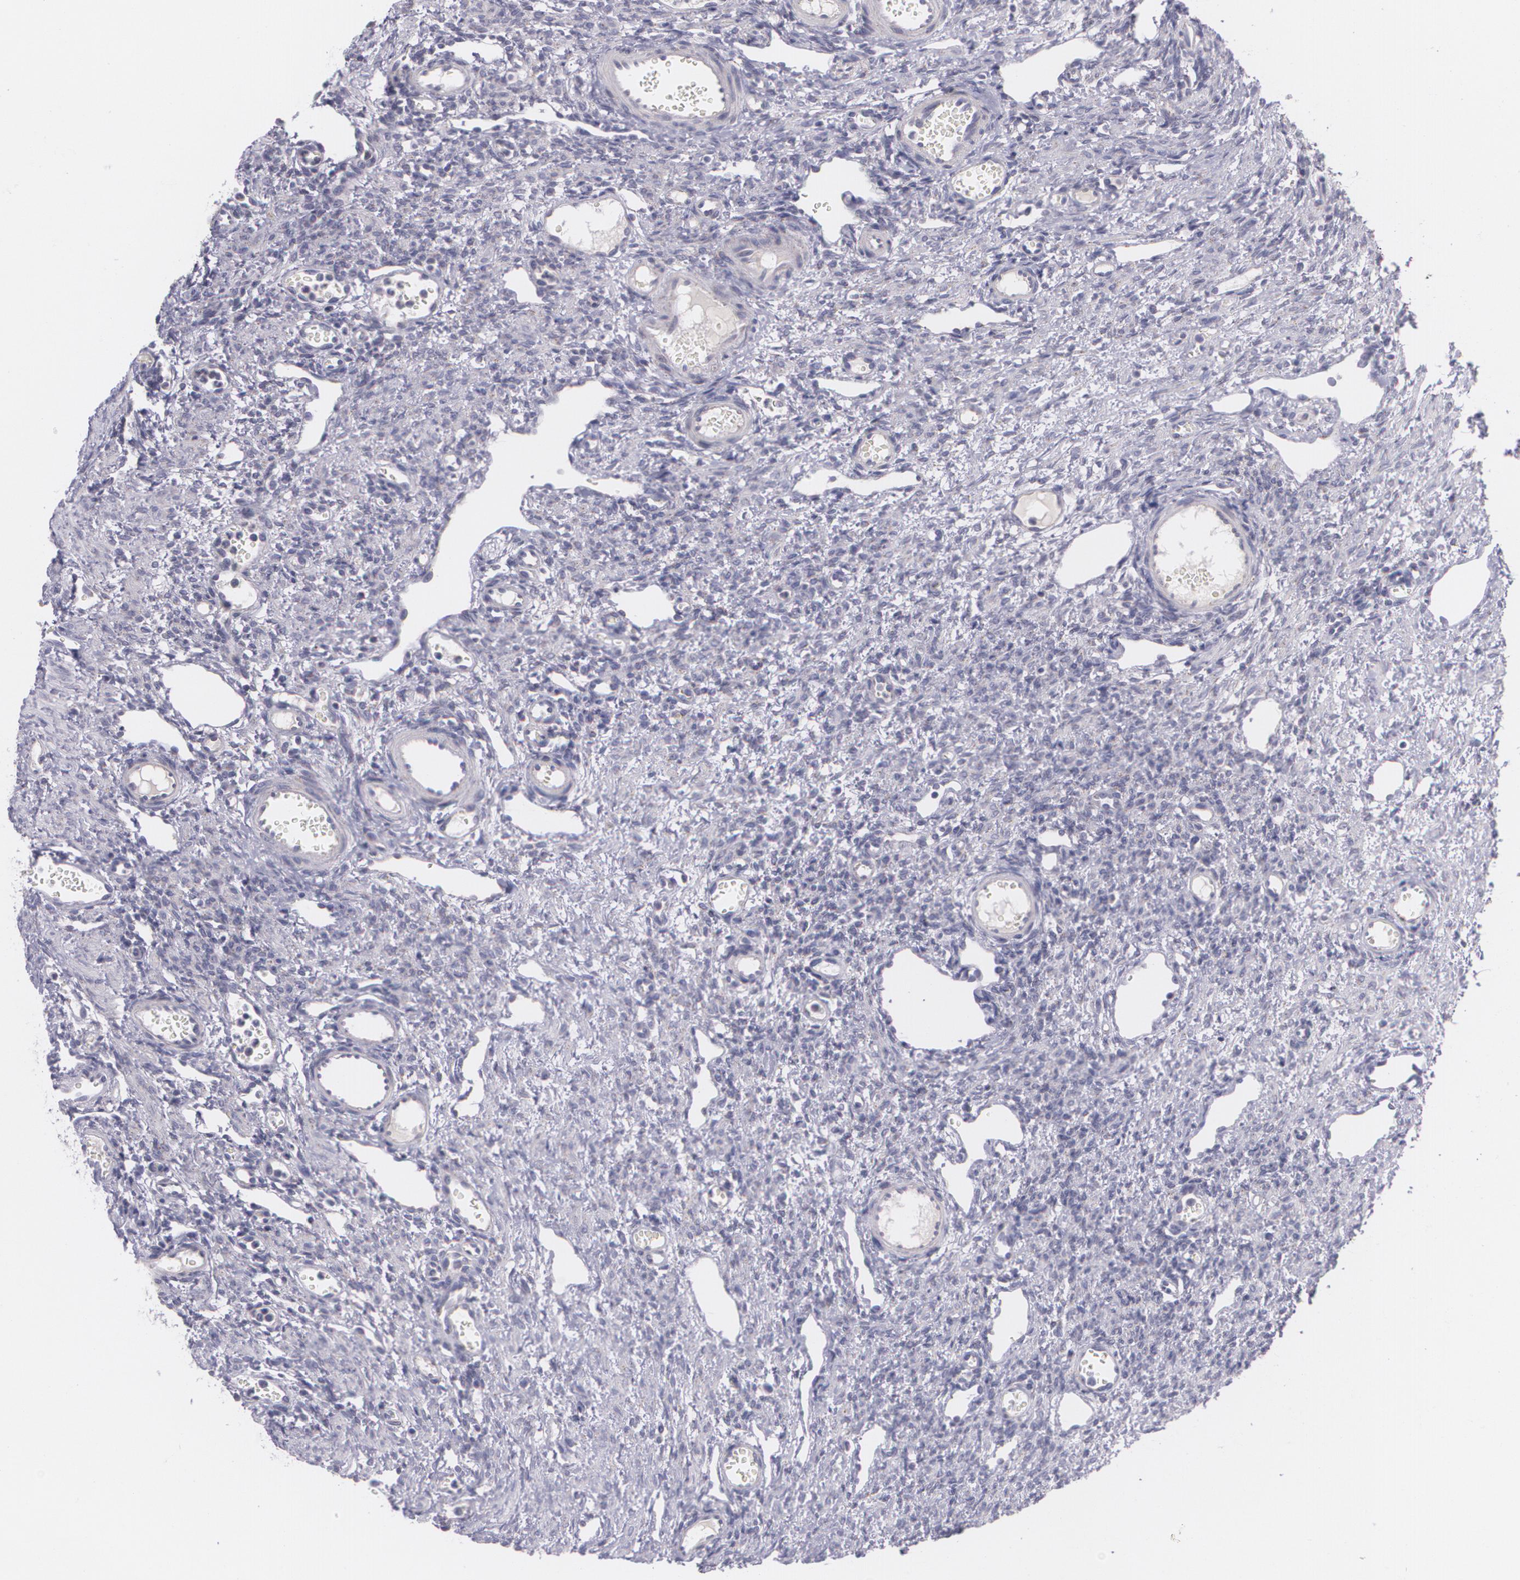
{"staining": {"intensity": "negative", "quantity": "none", "location": "none"}, "tissue": "ovary", "cell_type": "Follicle cells", "image_type": "normal", "snomed": [{"axis": "morphology", "description": "Normal tissue, NOS"}, {"axis": "topography", "description": "Ovary"}], "caption": "The histopathology image demonstrates no staining of follicle cells in unremarkable ovary.", "gene": "CILK1", "patient": {"sex": "female", "age": 33}}